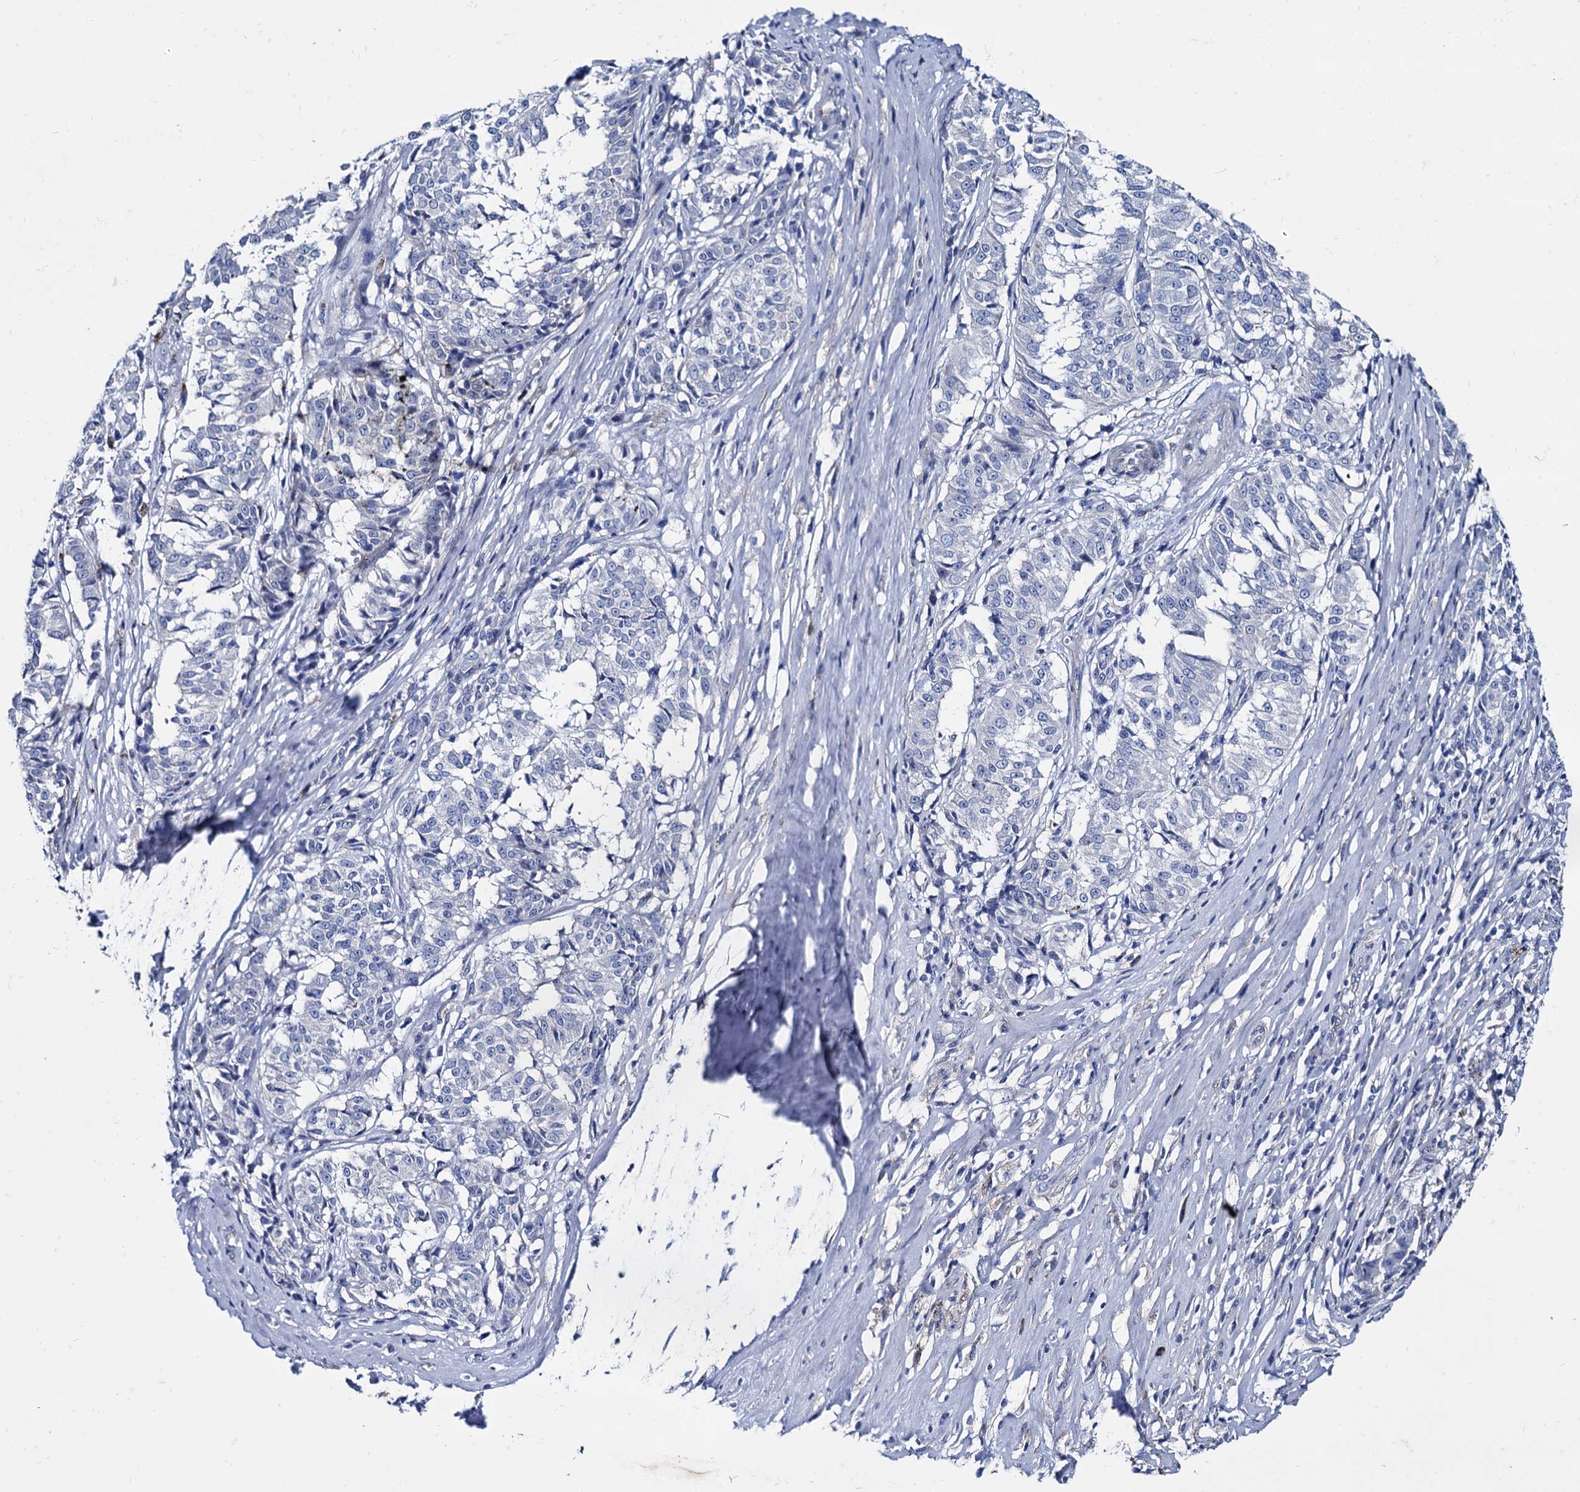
{"staining": {"intensity": "negative", "quantity": "none", "location": "none"}, "tissue": "melanoma", "cell_type": "Tumor cells", "image_type": "cancer", "snomed": [{"axis": "morphology", "description": "Malignant melanoma, NOS"}, {"axis": "topography", "description": "Skin"}], "caption": "An image of human malignant melanoma is negative for staining in tumor cells.", "gene": "FOXR2", "patient": {"sex": "female", "age": 72}}